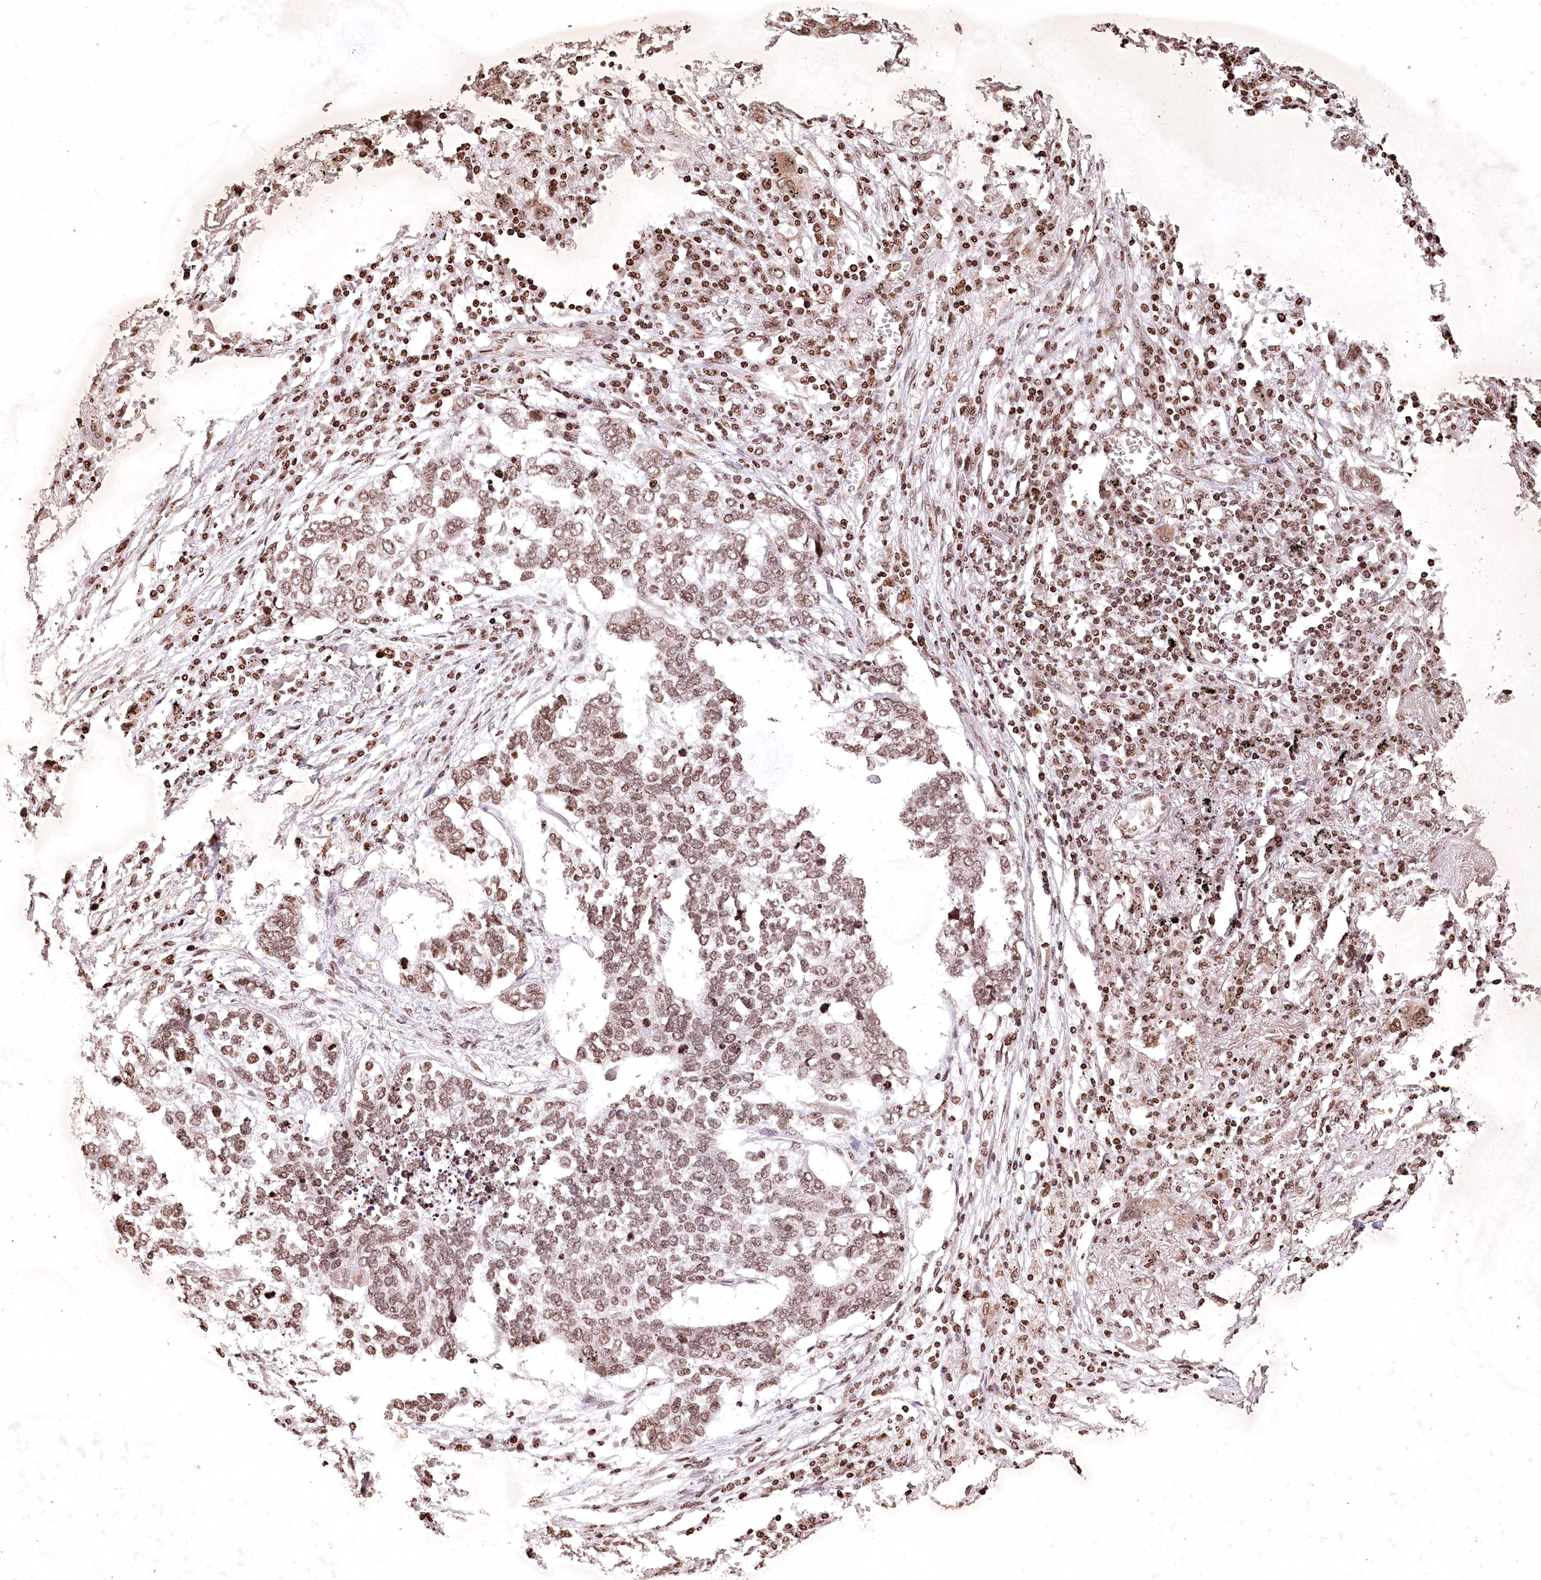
{"staining": {"intensity": "moderate", "quantity": ">75%", "location": "nuclear"}, "tissue": "lung cancer", "cell_type": "Tumor cells", "image_type": "cancer", "snomed": [{"axis": "morphology", "description": "Squamous cell carcinoma, NOS"}, {"axis": "topography", "description": "Lung"}], "caption": "Brown immunohistochemical staining in human squamous cell carcinoma (lung) displays moderate nuclear positivity in about >75% of tumor cells.", "gene": "CCSER2", "patient": {"sex": "female", "age": 63}}